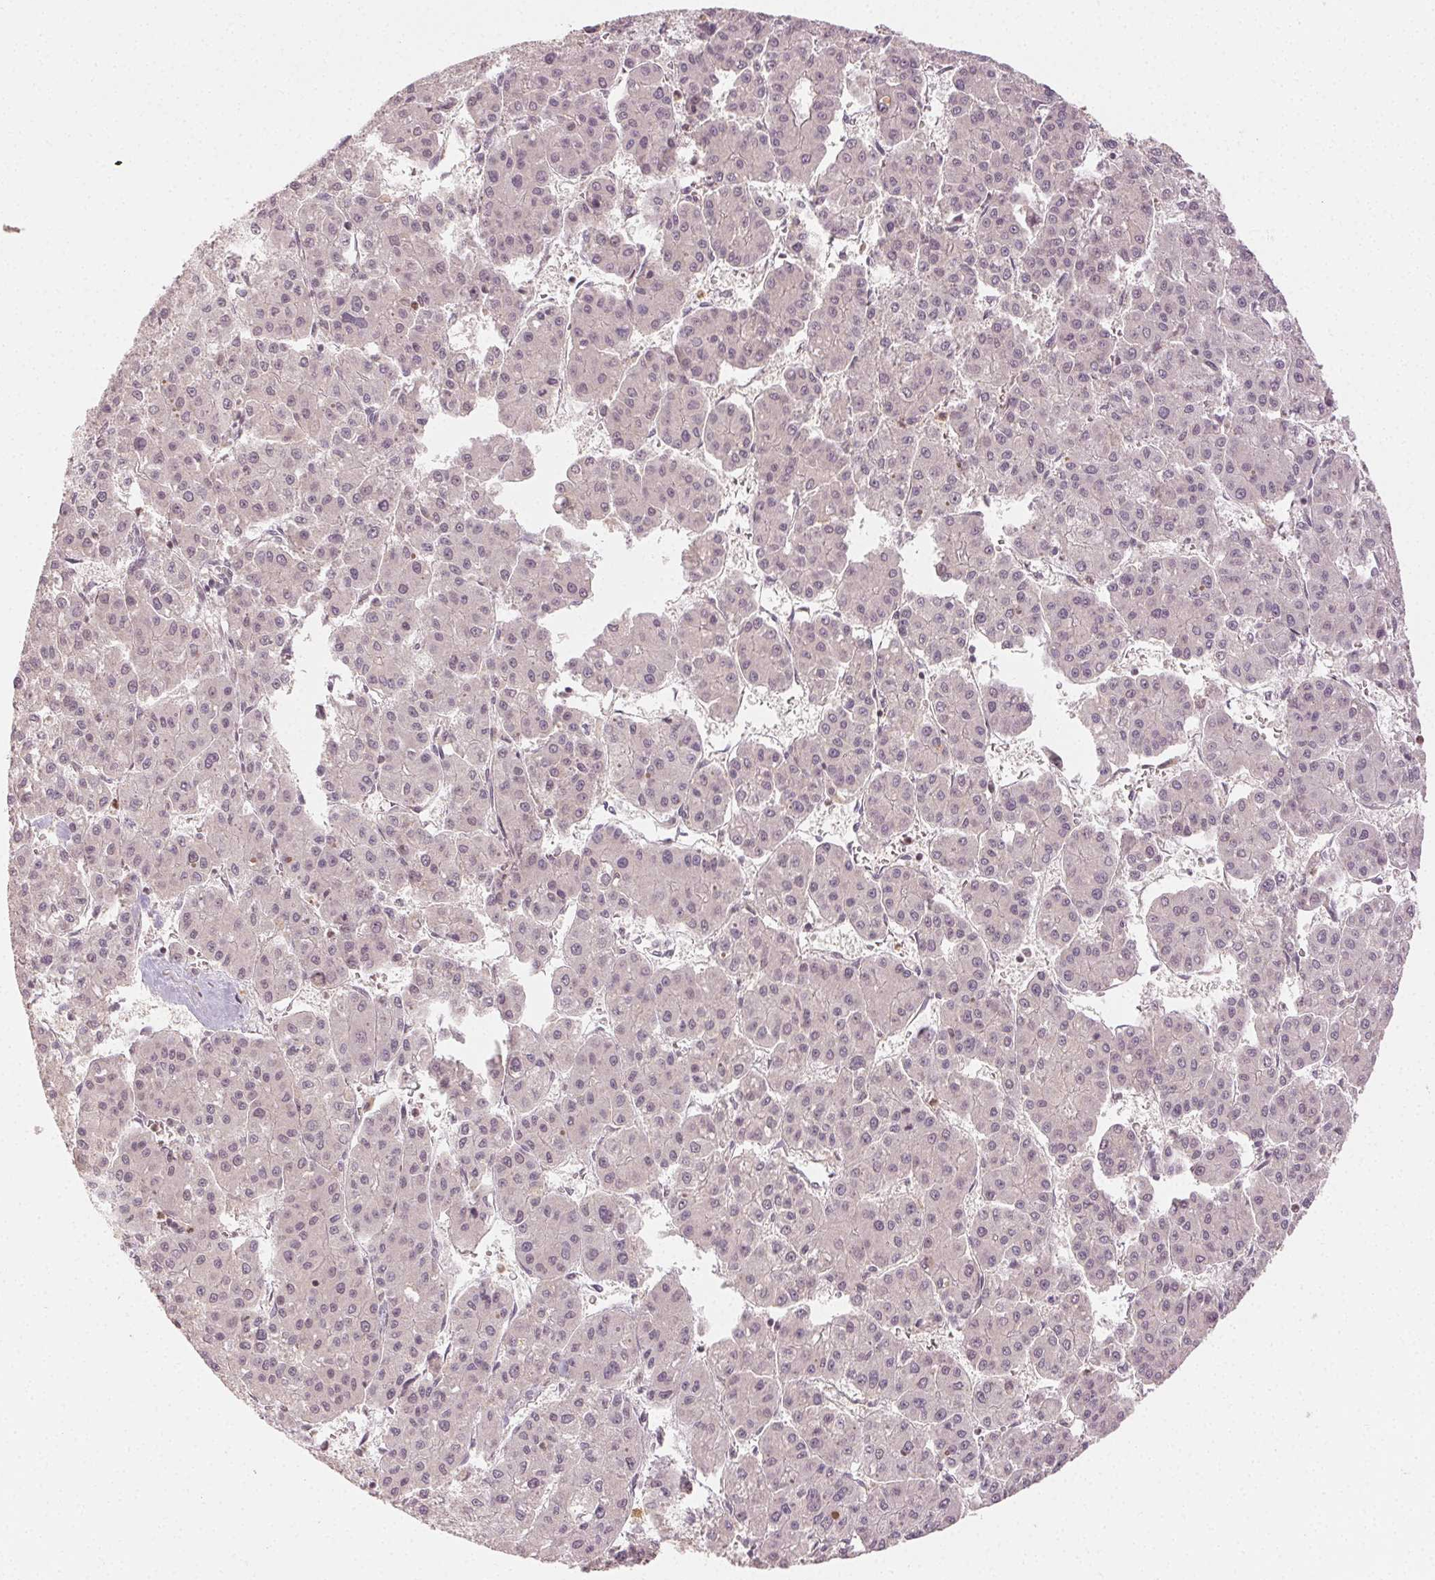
{"staining": {"intensity": "negative", "quantity": "none", "location": "none"}, "tissue": "liver cancer", "cell_type": "Tumor cells", "image_type": "cancer", "snomed": [{"axis": "morphology", "description": "Carcinoma, Hepatocellular, NOS"}, {"axis": "topography", "description": "Liver"}], "caption": "This histopathology image is of hepatocellular carcinoma (liver) stained with immunohistochemistry to label a protein in brown with the nuclei are counter-stained blue. There is no expression in tumor cells.", "gene": "MAPK14", "patient": {"sex": "male", "age": 73}}